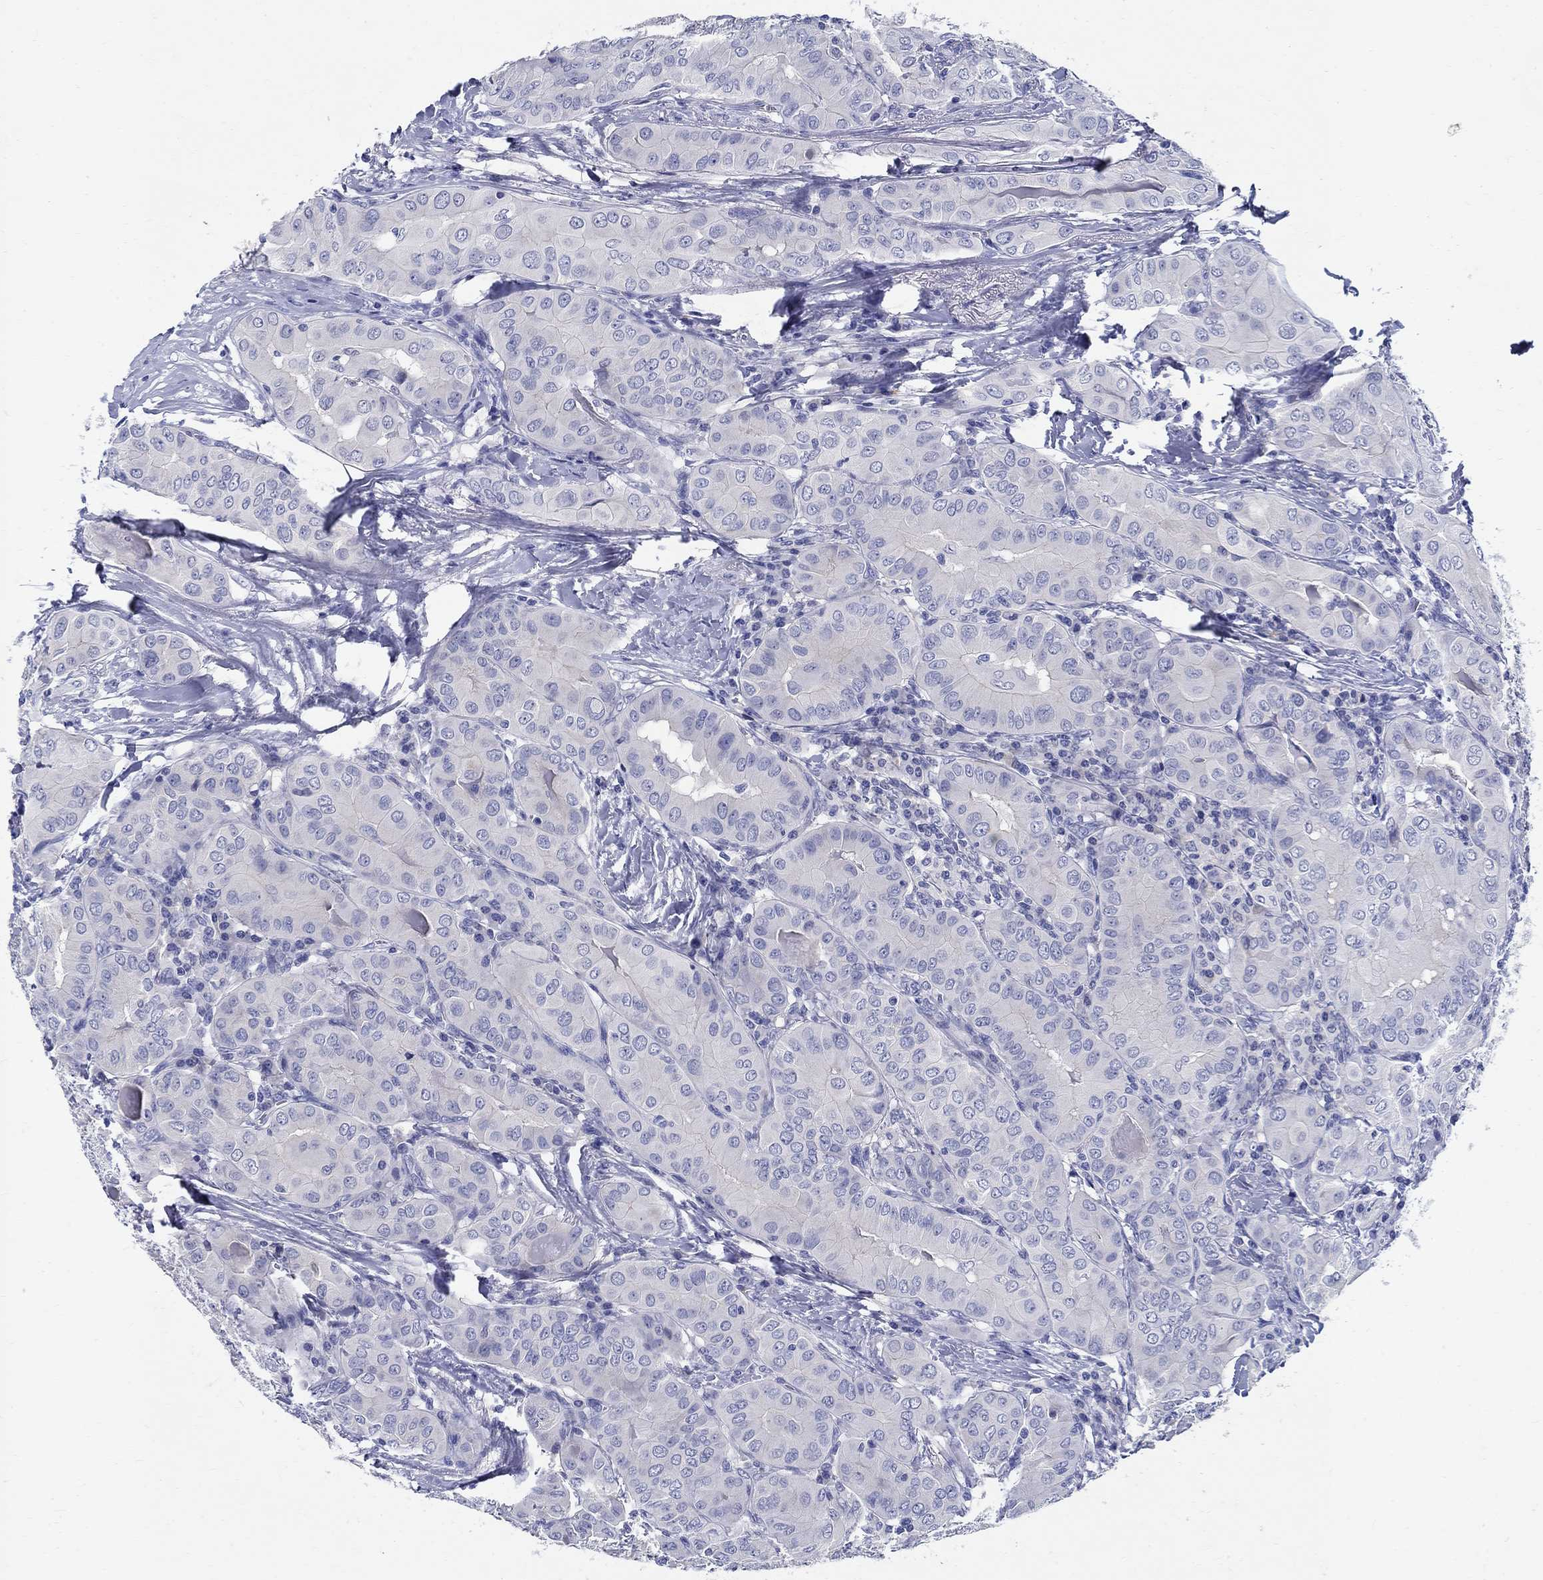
{"staining": {"intensity": "negative", "quantity": "none", "location": "none"}, "tissue": "thyroid cancer", "cell_type": "Tumor cells", "image_type": "cancer", "snomed": [{"axis": "morphology", "description": "Papillary adenocarcinoma, NOS"}, {"axis": "topography", "description": "Thyroid gland"}], "caption": "Thyroid cancer stained for a protein using immunohistochemistry (IHC) reveals no staining tumor cells.", "gene": "CRYGD", "patient": {"sex": "female", "age": 37}}